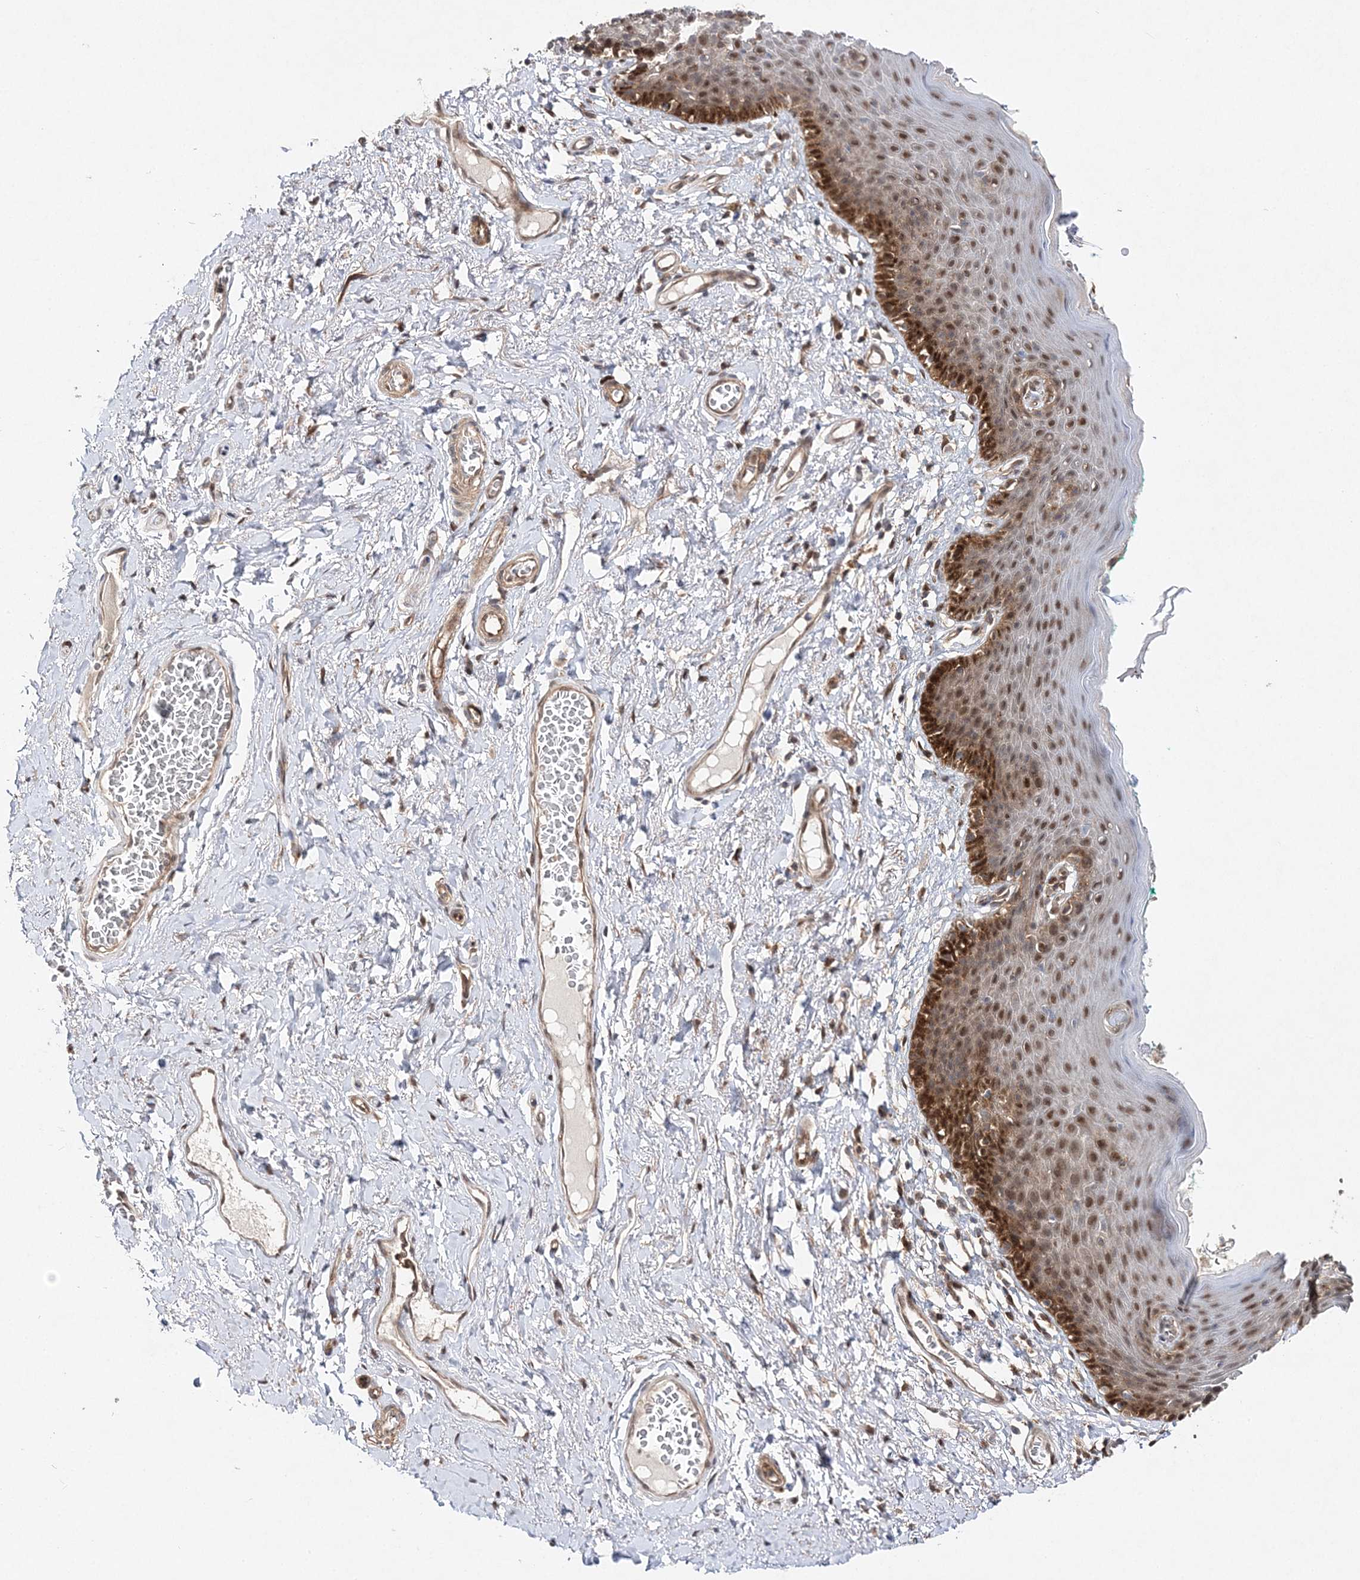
{"staining": {"intensity": "moderate", "quantity": ">75%", "location": "nuclear"}, "tissue": "skin", "cell_type": "Epidermal cells", "image_type": "normal", "snomed": [{"axis": "morphology", "description": "Normal tissue, NOS"}, {"axis": "topography", "description": "Vulva"}], "caption": "Immunohistochemistry histopathology image of normal skin stained for a protein (brown), which displays medium levels of moderate nuclear staining in approximately >75% of epidermal cells.", "gene": "NIF3L1", "patient": {"sex": "female", "age": 66}}